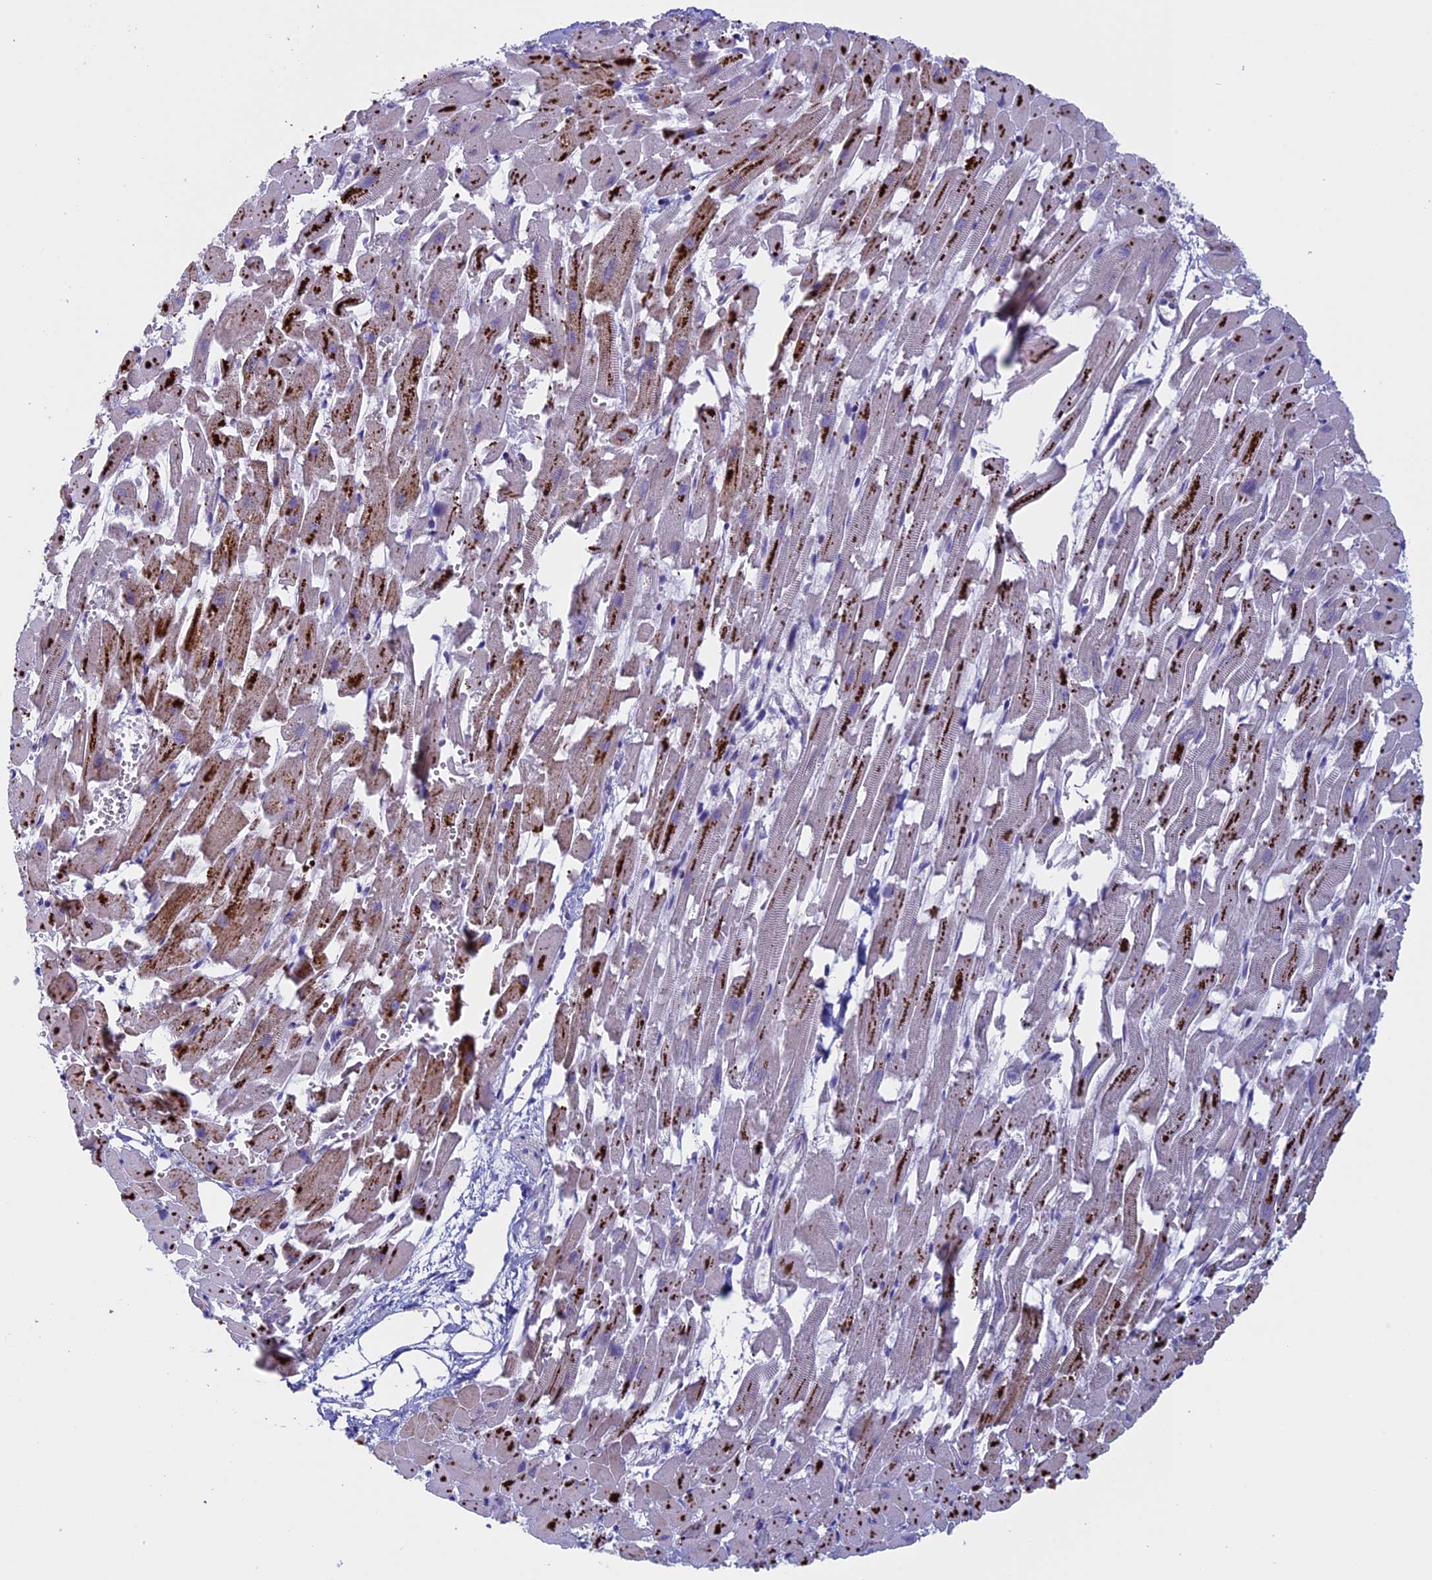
{"staining": {"intensity": "moderate", "quantity": "<25%", "location": "cytoplasmic/membranous"}, "tissue": "heart muscle", "cell_type": "Cardiomyocytes", "image_type": "normal", "snomed": [{"axis": "morphology", "description": "Normal tissue, NOS"}, {"axis": "topography", "description": "Heart"}], "caption": "Approximately <25% of cardiomyocytes in benign heart muscle reveal moderate cytoplasmic/membranous protein expression as visualized by brown immunohistochemical staining.", "gene": "ZNF563", "patient": {"sex": "female", "age": 64}}